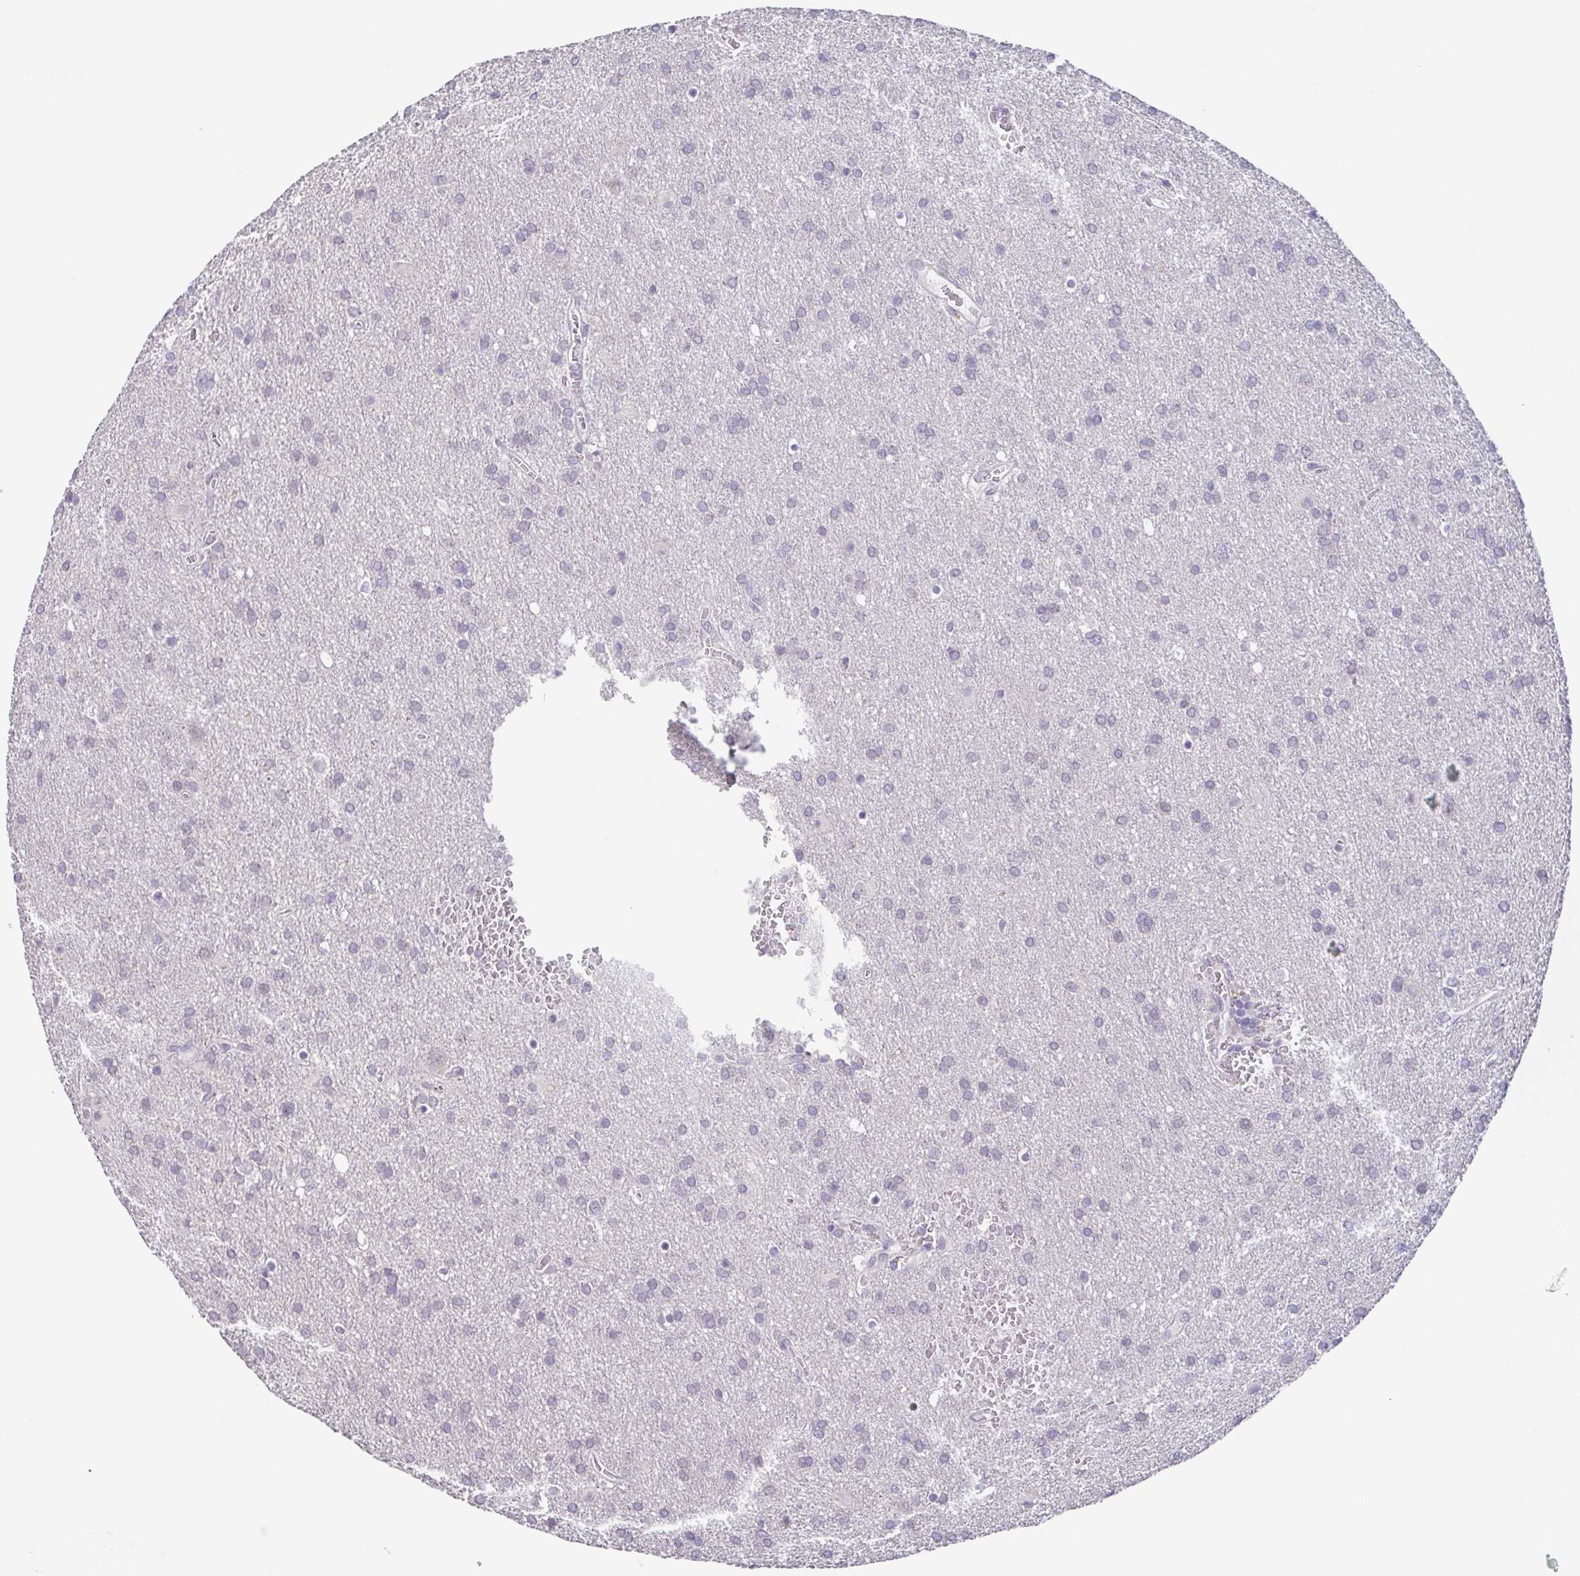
{"staining": {"intensity": "negative", "quantity": "none", "location": "none"}, "tissue": "glioma", "cell_type": "Tumor cells", "image_type": "cancer", "snomed": [{"axis": "morphology", "description": "Glioma, malignant, Low grade"}, {"axis": "topography", "description": "Brain"}], "caption": "The immunohistochemistry histopathology image has no significant staining in tumor cells of malignant low-grade glioma tissue.", "gene": "GHRL", "patient": {"sex": "male", "age": 66}}